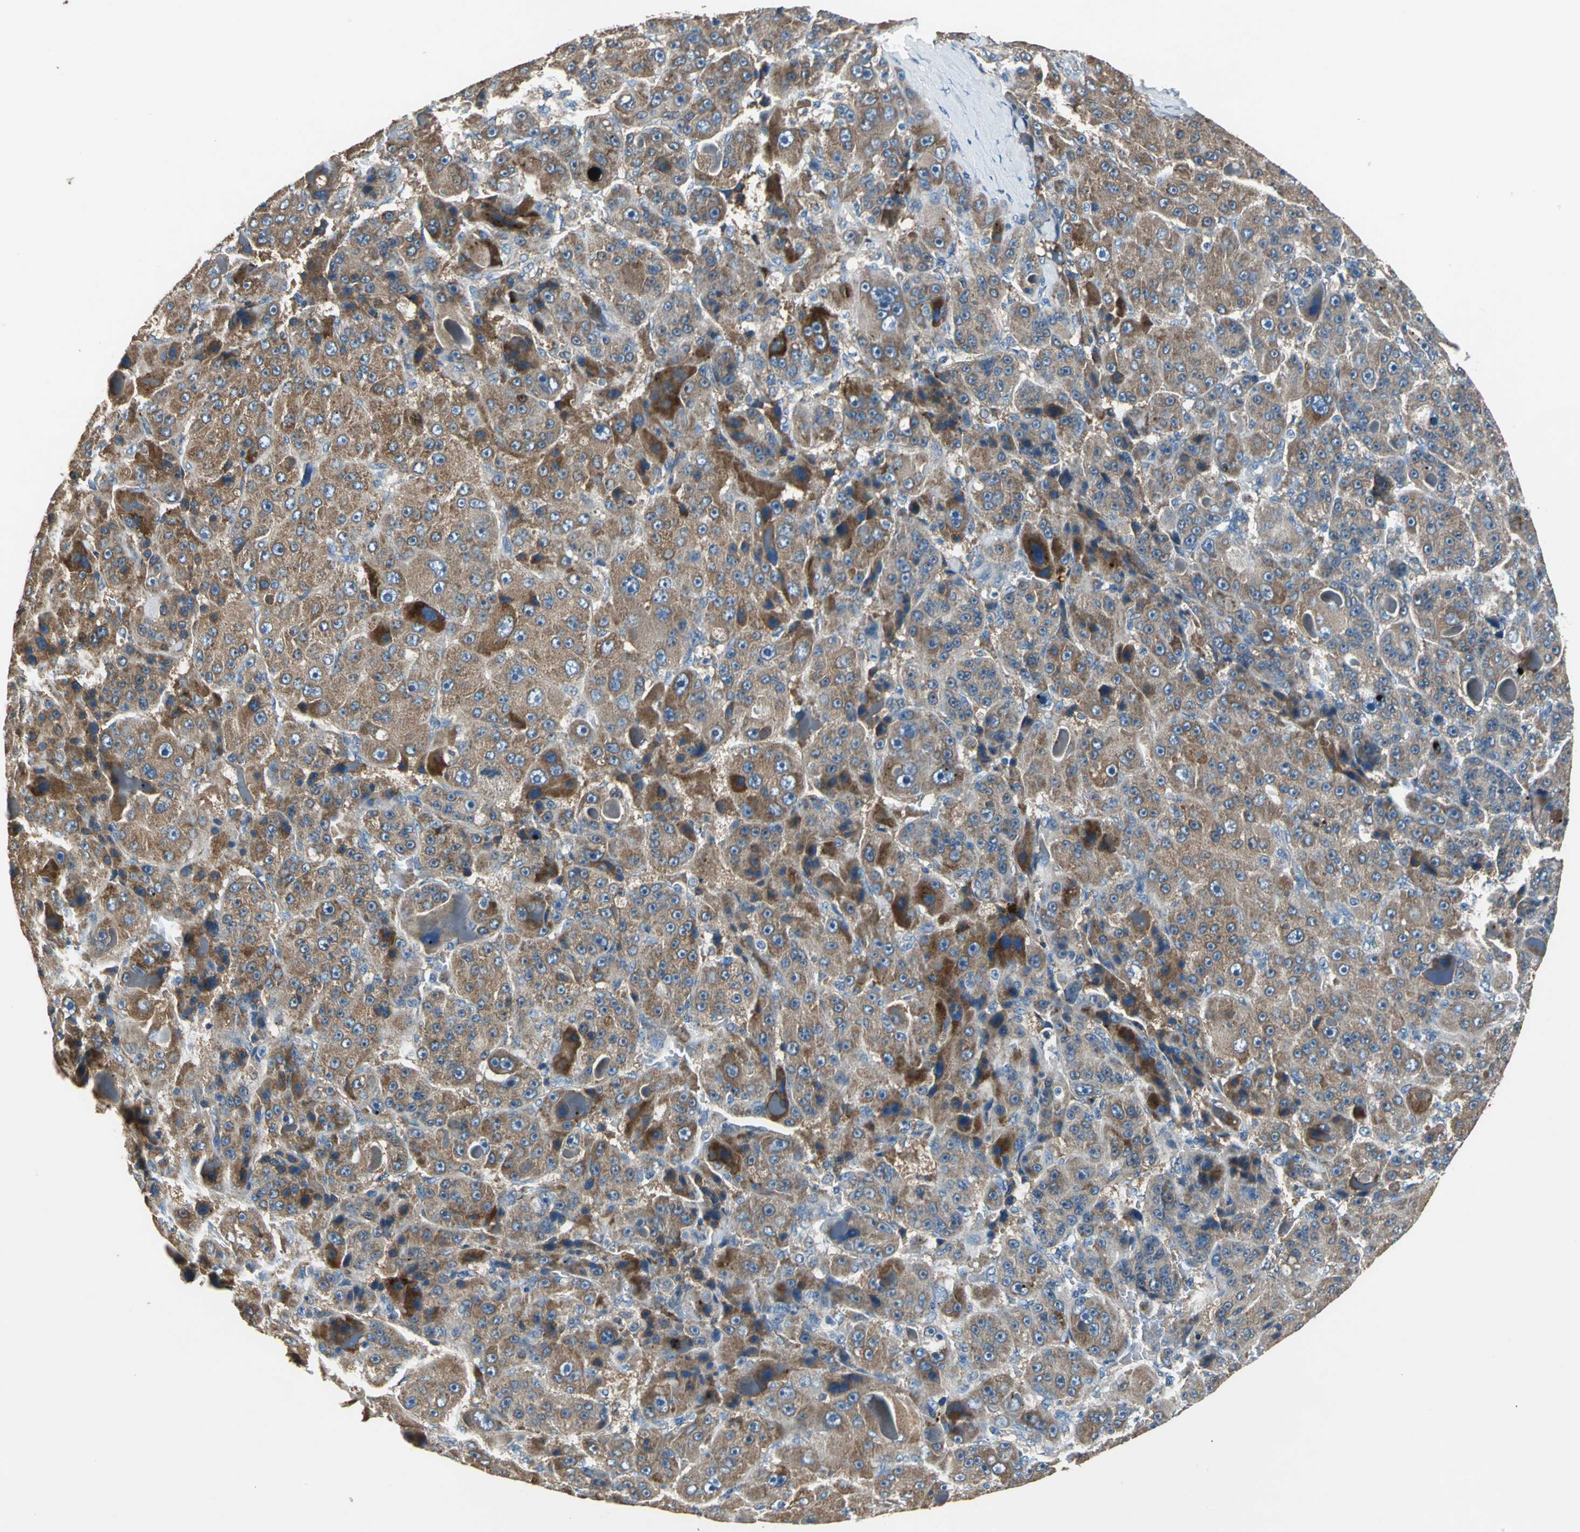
{"staining": {"intensity": "moderate", "quantity": ">75%", "location": "cytoplasmic/membranous"}, "tissue": "liver cancer", "cell_type": "Tumor cells", "image_type": "cancer", "snomed": [{"axis": "morphology", "description": "Carcinoma, Hepatocellular, NOS"}, {"axis": "topography", "description": "Liver"}], "caption": "Protein positivity by immunohistochemistry exhibits moderate cytoplasmic/membranous positivity in approximately >75% of tumor cells in liver cancer.", "gene": "HEPH", "patient": {"sex": "male", "age": 76}}